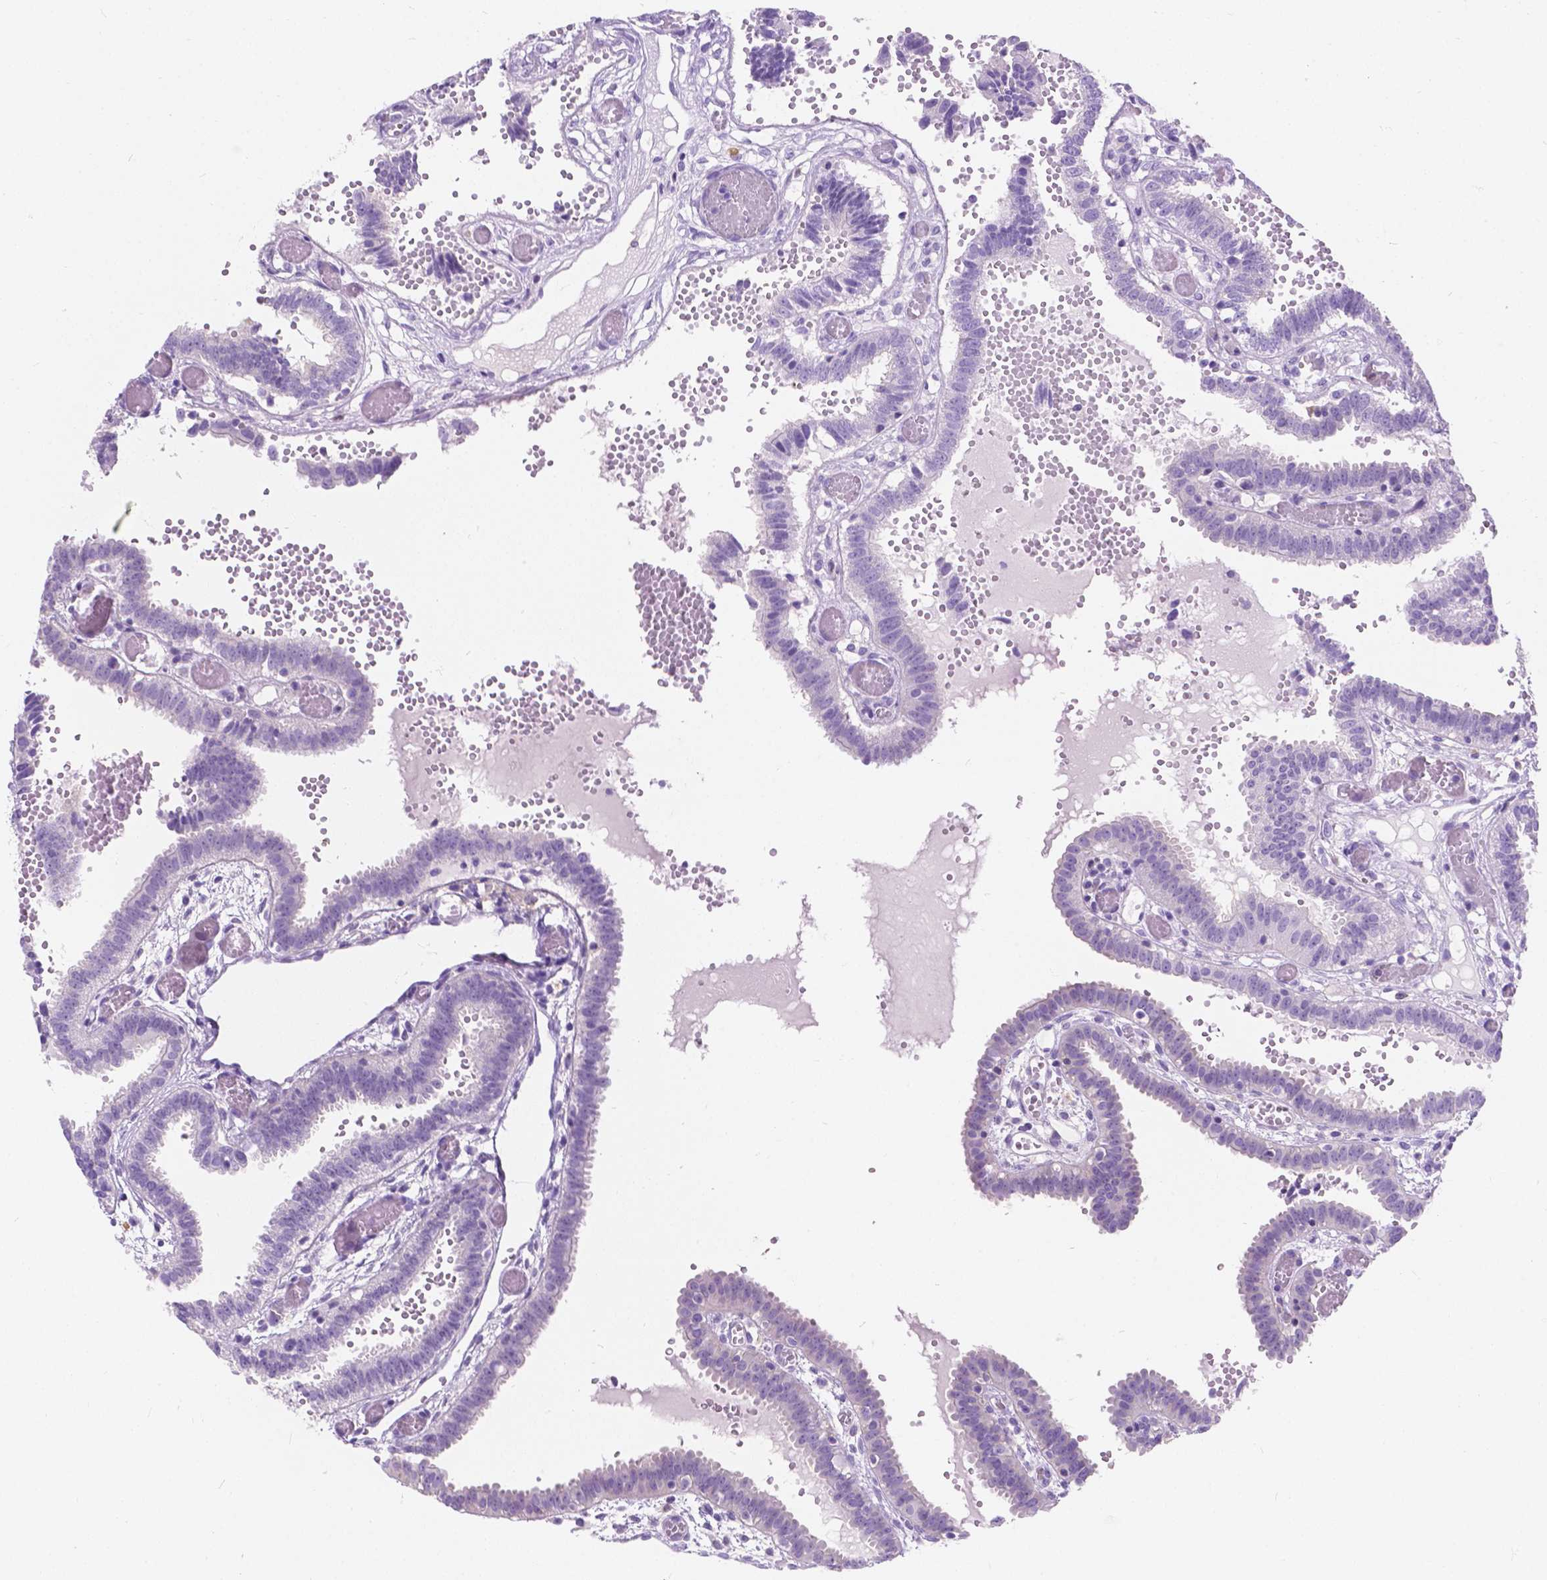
{"staining": {"intensity": "negative", "quantity": "none", "location": "none"}, "tissue": "fallopian tube", "cell_type": "Glandular cells", "image_type": "normal", "snomed": [{"axis": "morphology", "description": "Normal tissue, NOS"}, {"axis": "topography", "description": "Fallopian tube"}], "caption": "This image is of normal fallopian tube stained with immunohistochemistry (IHC) to label a protein in brown with the nuclei are counter-stained blue. There is no staining in glandular cells.", "gene": "GNAO1", "patient": {"sex": "female", "age": 37}}